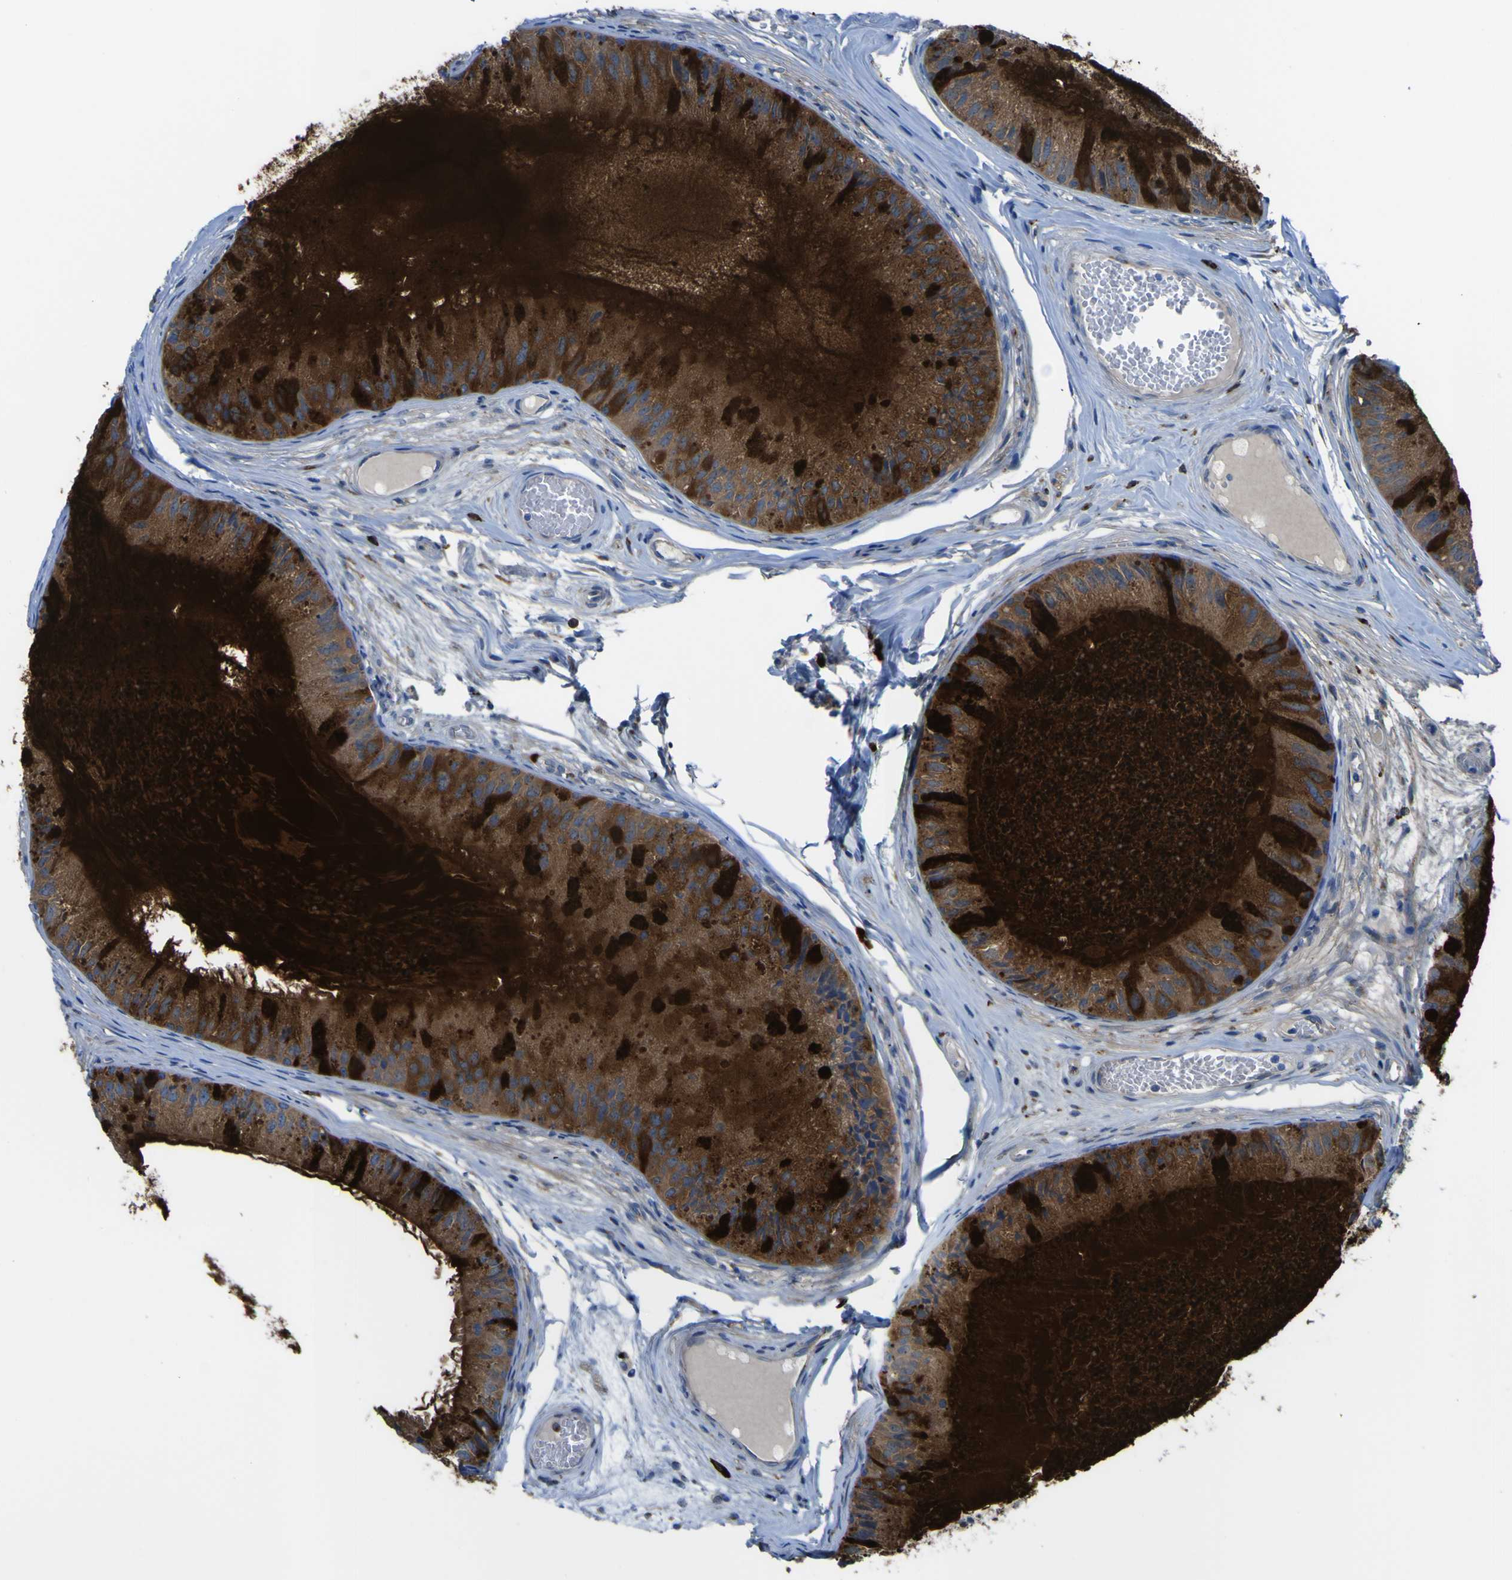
{"staining": {"intensity": "strong", "quantity": "25%-75%", "location": "cytoplasmic/membranous"}, "tissue": "epididymis", "cell_type": "Glandular cells", "image_type": "normal", "snomed": [{"axis": "morphology", "description": "Normal tissue, NOS"}, {"axis": "topography", "description": "Epididymis"}], "caption": "Immunohistochemical staining of normal epididymis shows 25%-75% levels of strong cytoplasmic/membranous protein staining in approximately 25%-75% of glandular cells. (IHC, brightfield microscopy, high magnification).", "gene": "CST3", "patient": {"sex": "male", "age": 31}}